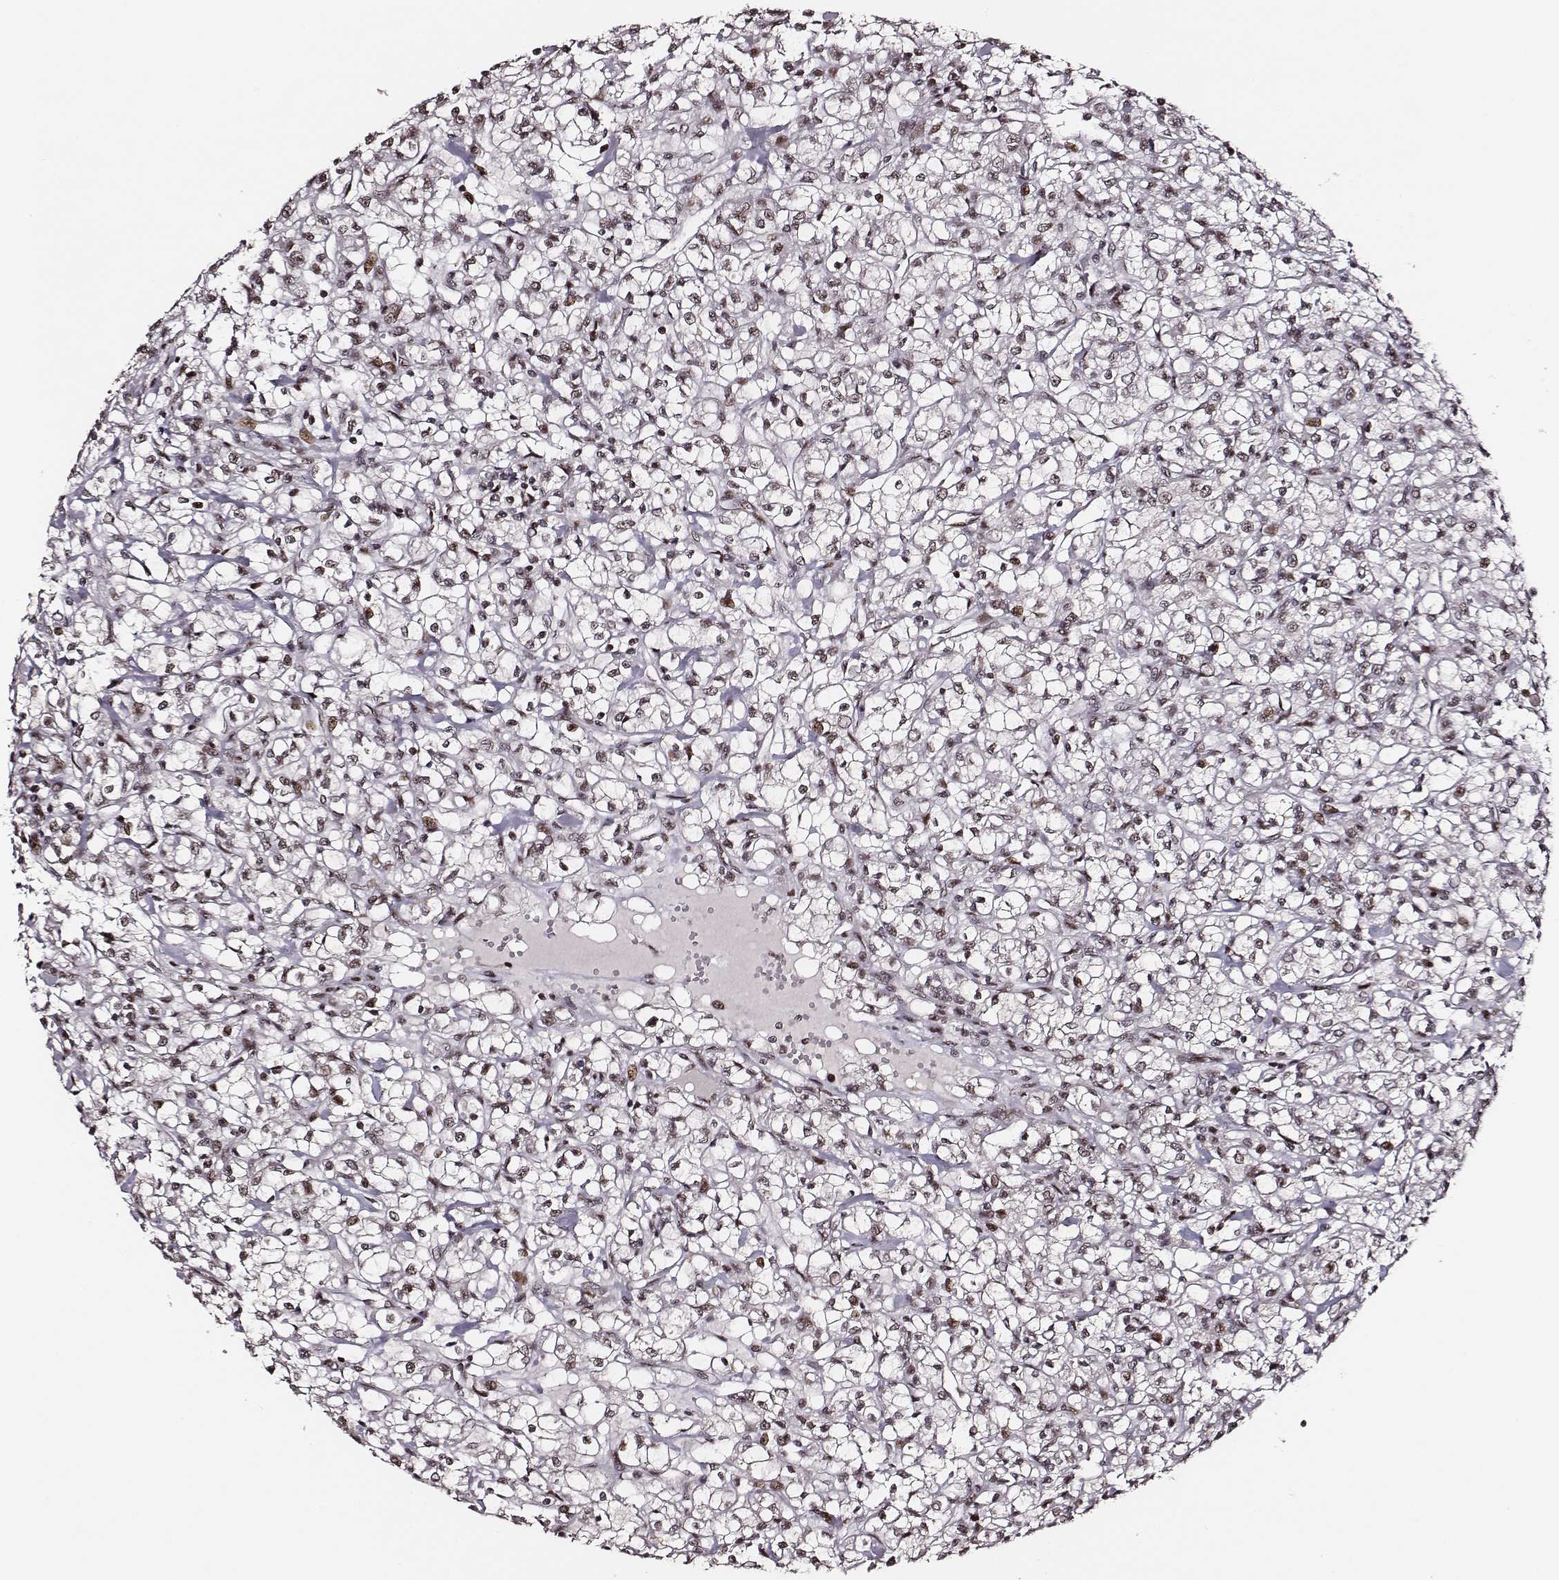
{"staining": {"intensity": "moderate", "quantity": ">75%", "location": "nuclear"}, "tissue": "renal cancer", "cell_type": "Tumor cells", "image_type": "cancer", "snomed": [{"axis": "morphology", "description": "Adenocarcinoma, NOS"}, {"axis": "topography", "description": "Kidney"}], "caption": "Human adenocarcinoma (renal) stained with a protein marker exhibits moderate staining in tumor cells.", "gene": "PPARA", "patient": {"sex": "female", "age": 59}}